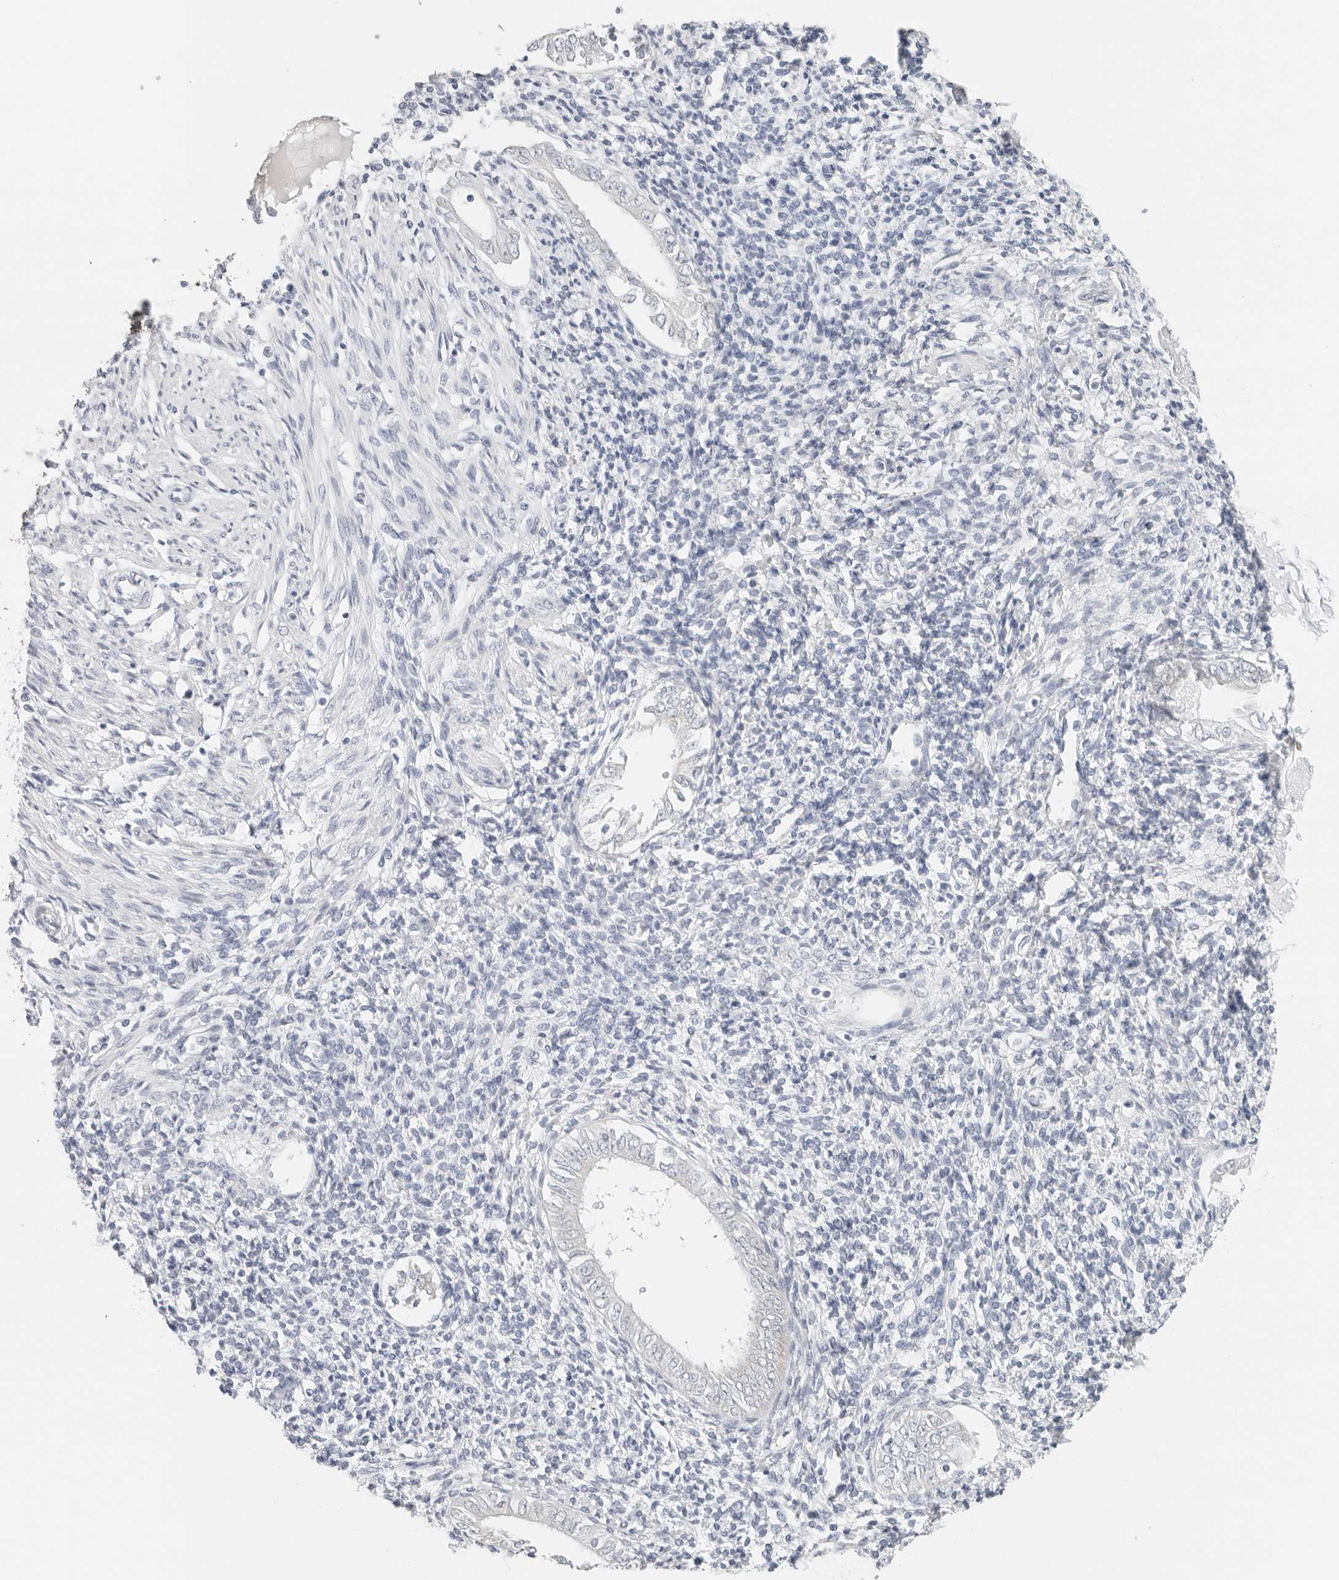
{"staining": {"intensity": "negative", "quantity": "none", "location": "none"}, "tissue": "endometrium", "cell_type": "Cells in endometrial stroma", "image_type": "normal", "snomed": [{"axis": "morphology", "description": "Normal tissue, NOS"}, {"axis": "topography", "description": "Endometrium"}], "caption": "This is an immunohistochemistry (IHC) photomicrograph of benign endometrium. There is no staining in cells in endometrial stroma.", "gene": "RC3H1", "patient": {"sex": "female", "age": 66}}